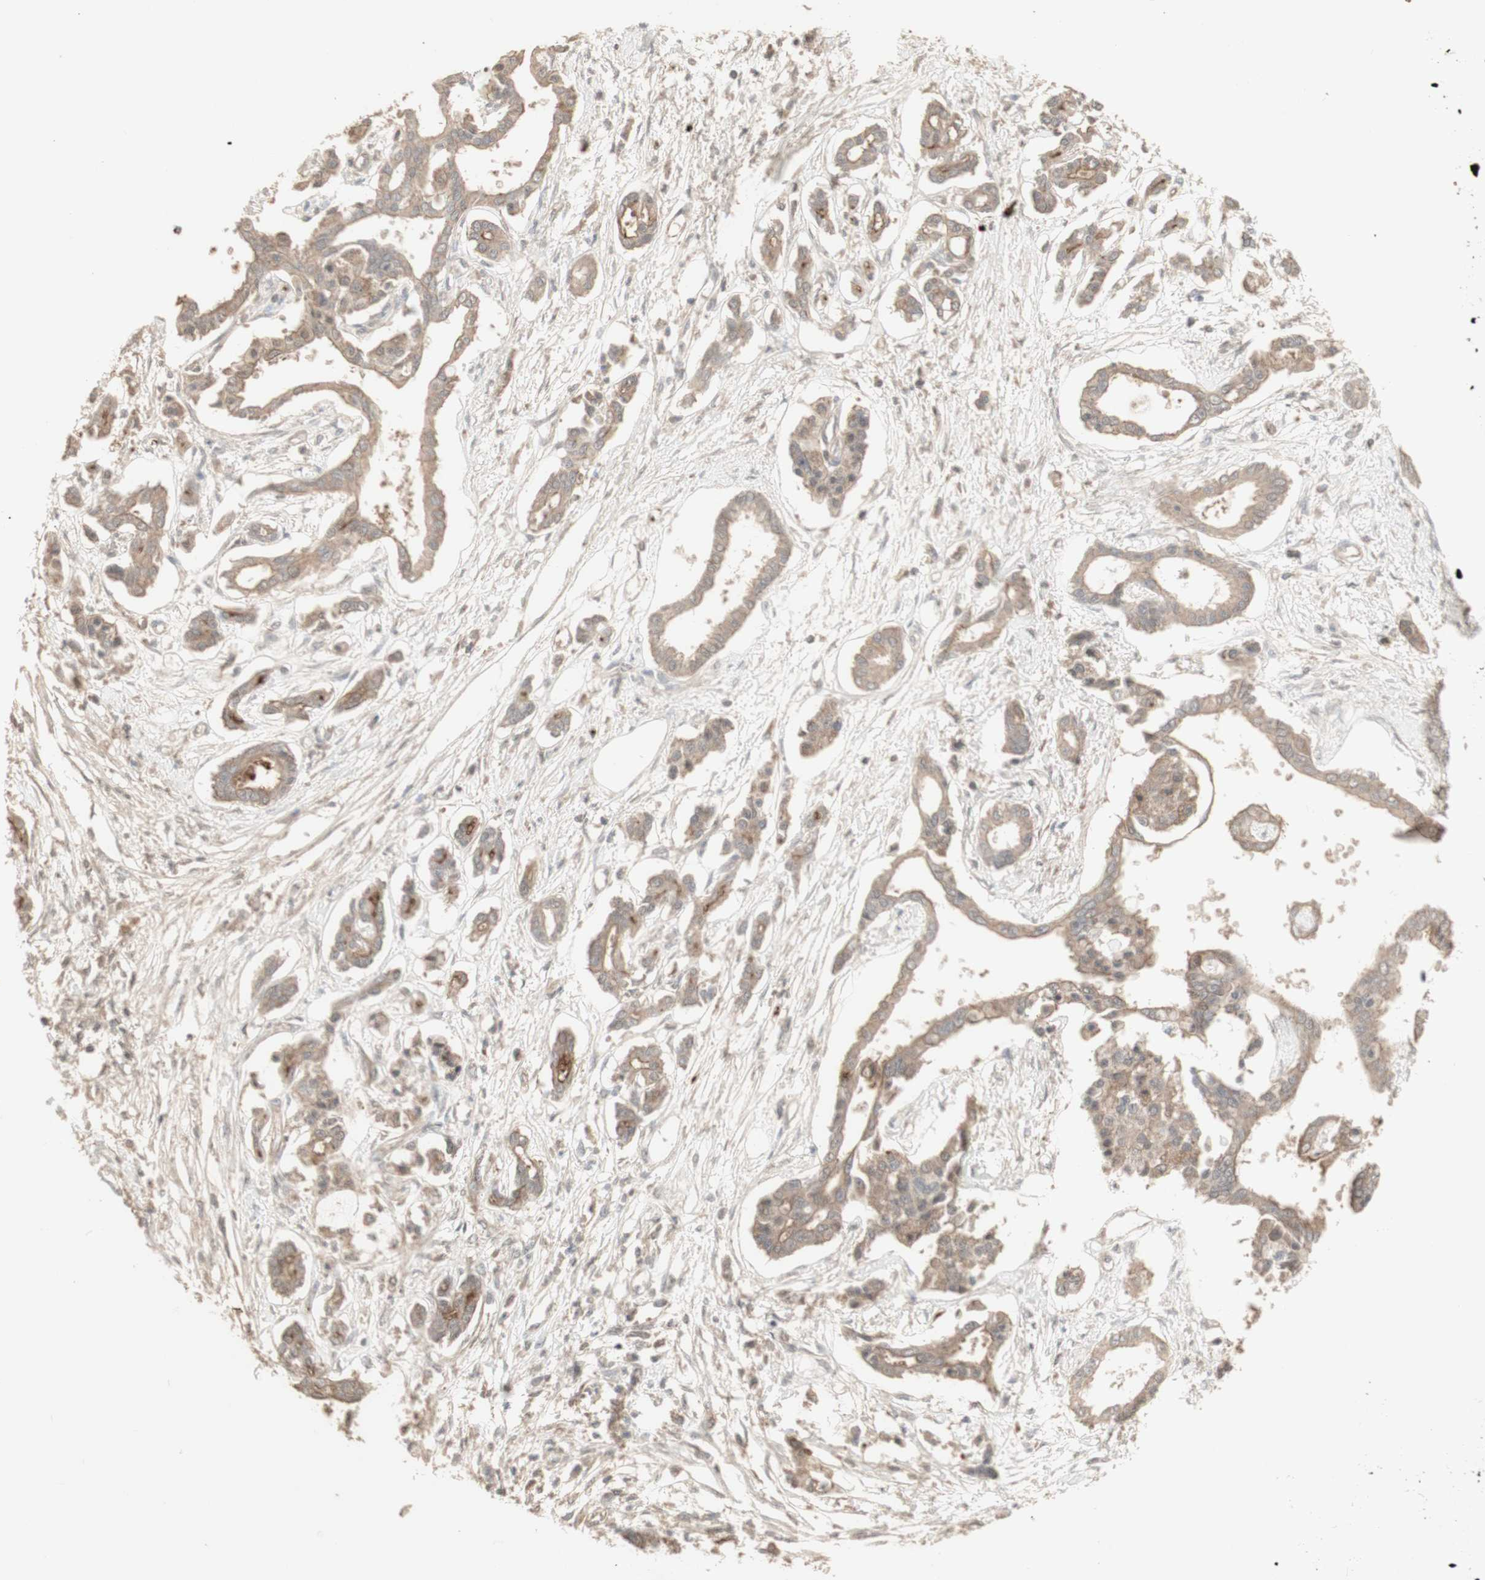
{"staining": {"intensity": "weak", "quantity": ">75%", "location": "cytoplasmic/membranous"}, "tissue": "pancreatic cancer", "cell_type": "Tumor cells", "image_type": "cancer", "snomed": [{"axis": "morphology", "description": "Adenocarcinoma, NOS"}, {"axis": "topography", "description": "Pancreas"}], "caption": "Pancreatic cancer stained for a protein displays weak cytoplasmic/membranous positivity in tumor cells.", "gene": "ALOX12", "patient": {"sex": "male", "age": 56}}